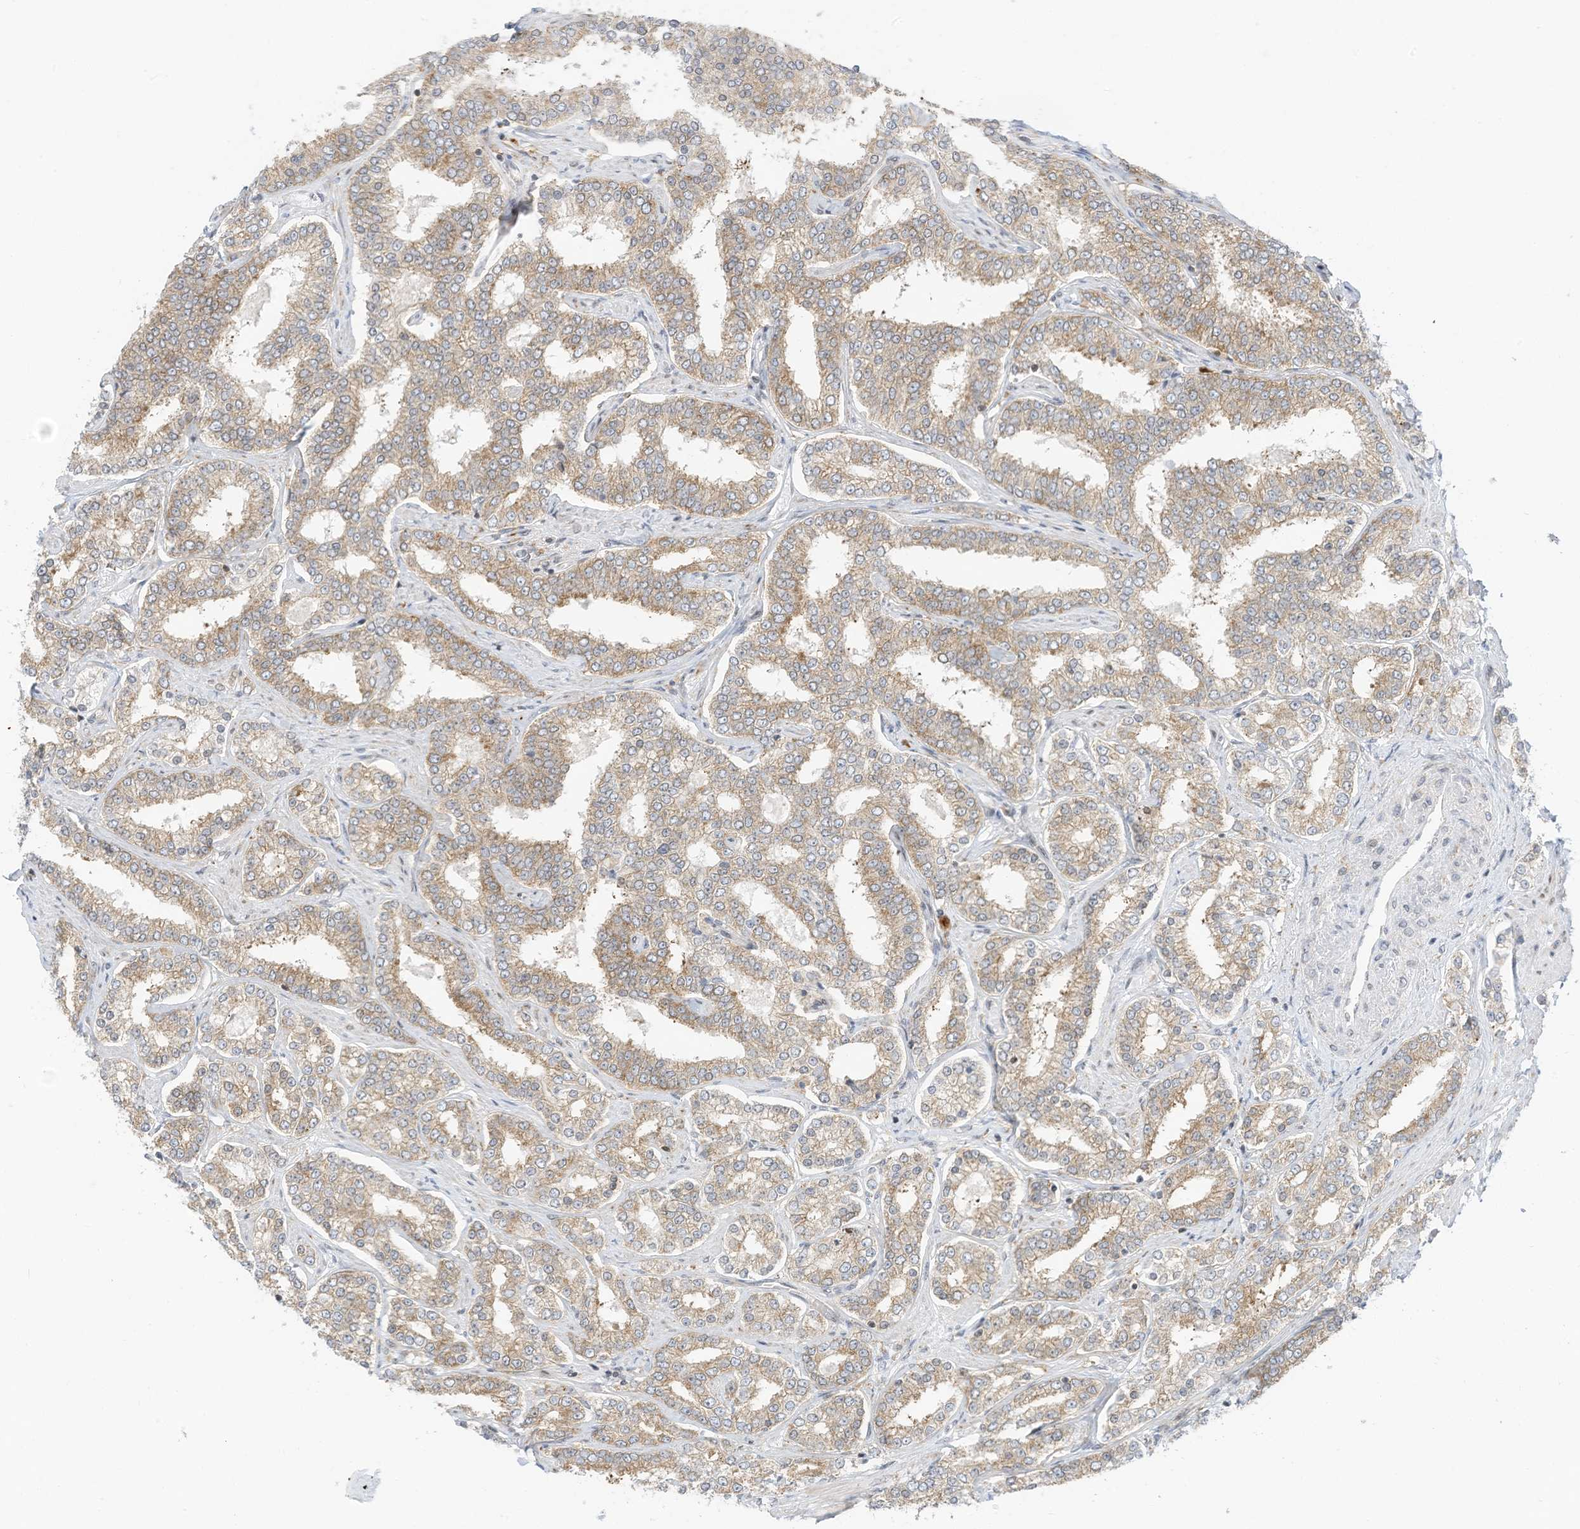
{"staining": {"intensity": "weak", "quantity": "25%-75%", "location": "cytoplasmic/membranous"}, "tissue": "prostate cancer", "cell_type": "Tumor cells", "image_type": "cancer", "snomed": [{"axis": "morphology", "description": "Normal tissue, NOS"}, {"axis": "morphology", "description": "Adenocarcinoma, High grade"}, {"axis": "topography", "description": "Prostate"}], "caption": "This is an image of immunohistochemistry staining of high-grade adenocarcinoma (prostate), which shows weak positivity in the cytoplasmic/membranous of tumor cells.", "gene": "EDF1", "patient": {"sex": "male", "age": 83}}